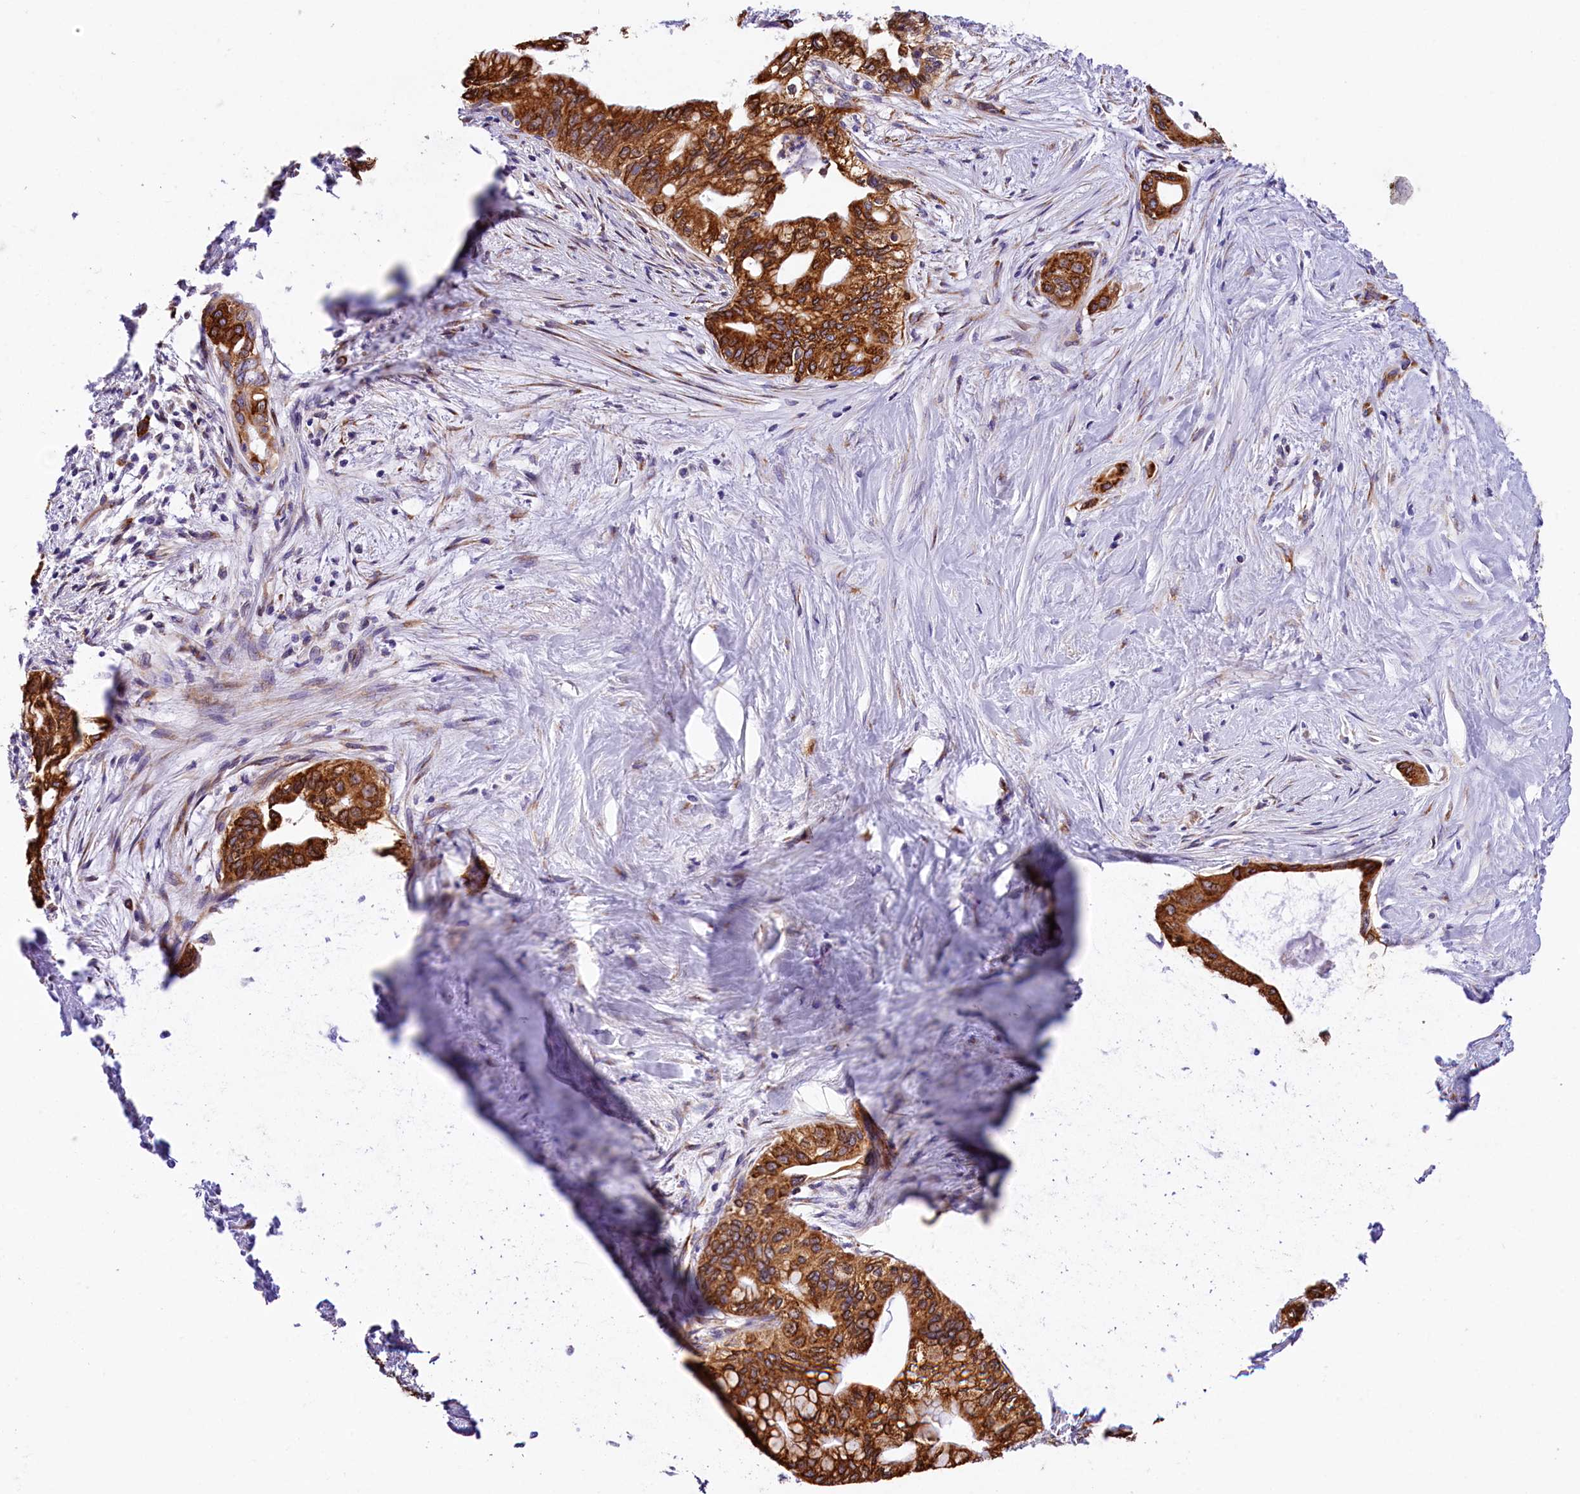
{"staining": {"intensity": "strong", "quantity": "25%-75%", "location": "cytoplasmic/membranous"}, "tissue": "pancreatic cancer", "cell_type": "Tumor cells", "image_type": "cancer", "snomed": [{"axis": "morphology", "description": "Adenocarcinoma, NOS"}, {"axis": "topography", "description": "Pancreas"}], "caption": "Protein analysis of pancreatic adenocarcinoma tissue displays strong cytoplasmic/membranous expression in about 25%-75% of tumor cells.", "gene": "ITGA1", "patient": {"sex": "male", "age": 46}}